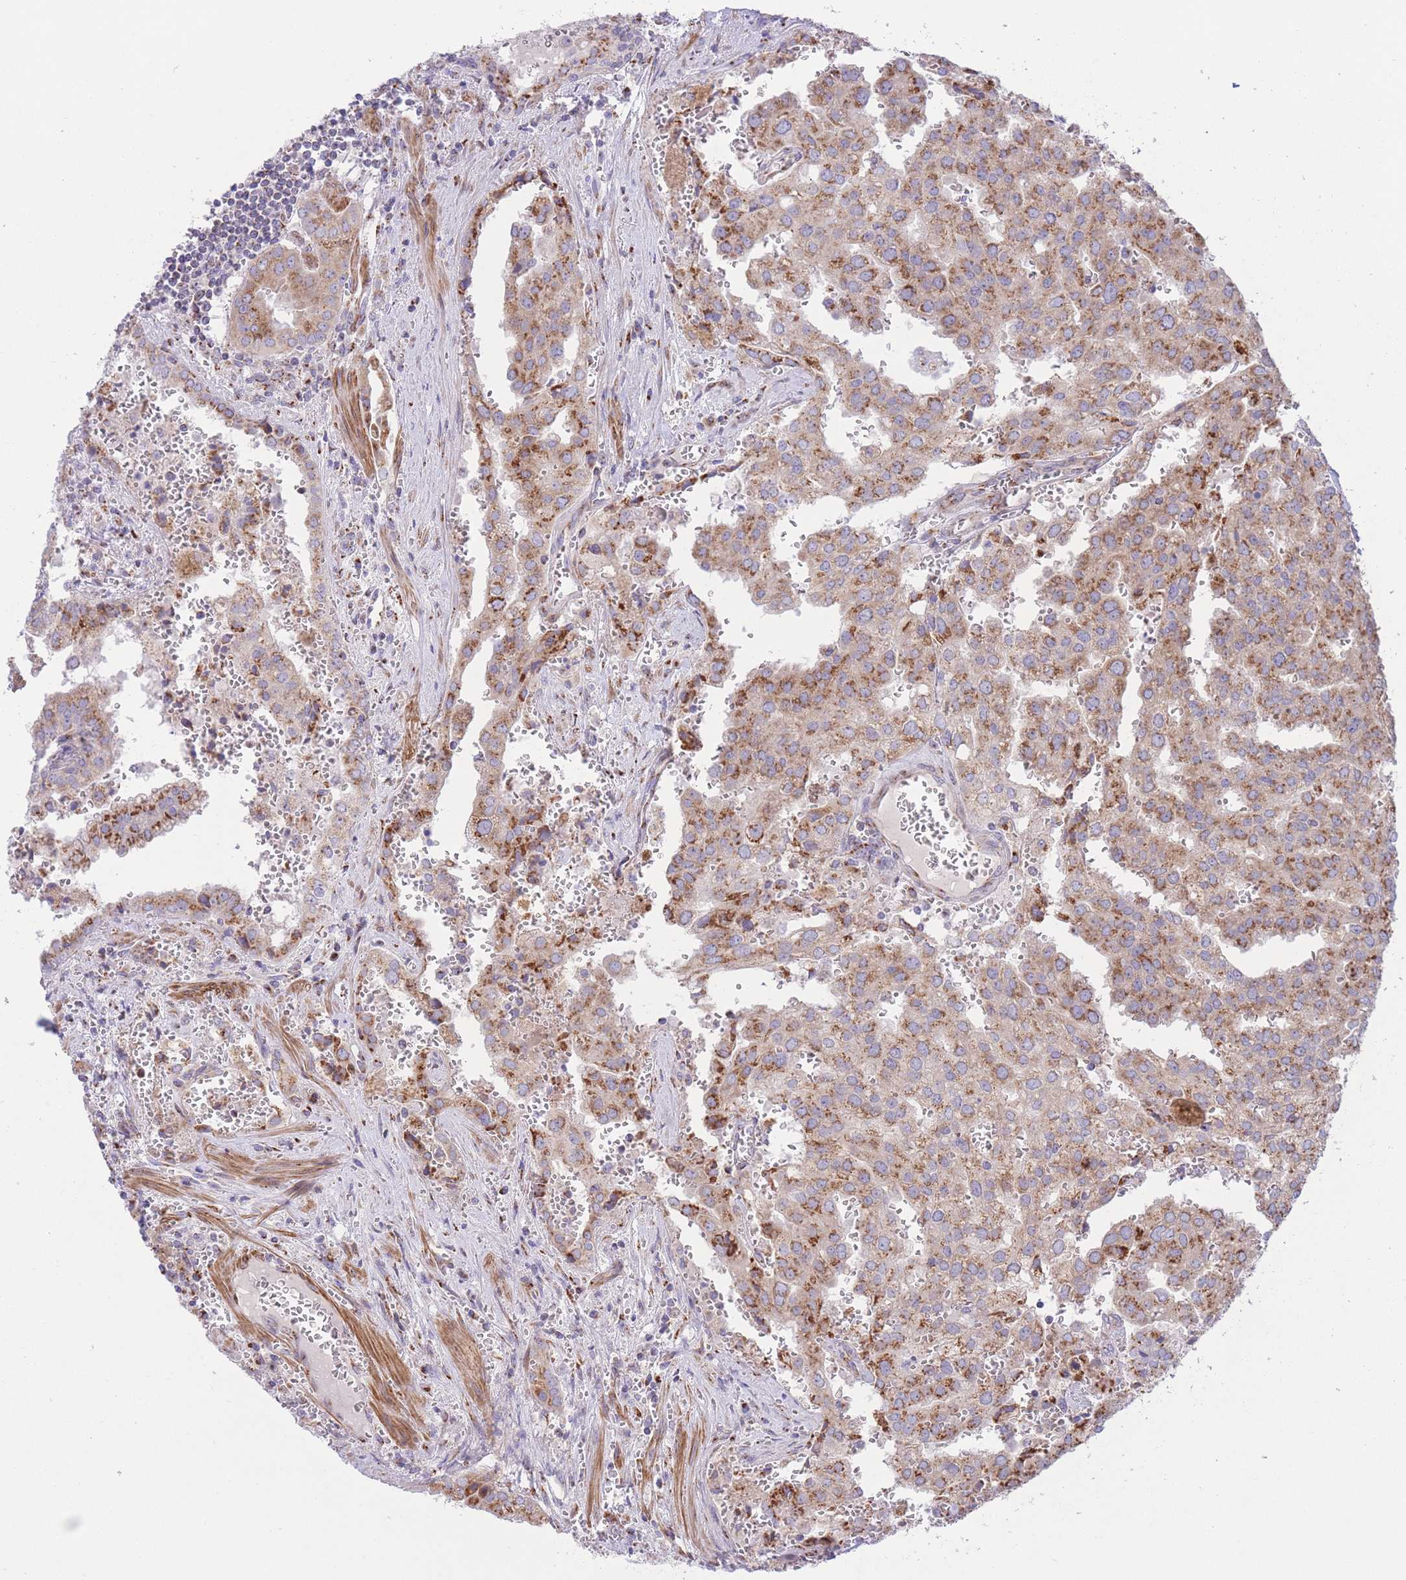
{"staining": {"intensity": "strong", "quantity": "25%-75%", "location": "cytoplasmic/membranous"}, "tissue": "prostate cancer", "cell_type": "Tumor cells", "image_type": "cancer", "snomed": [{"axis": "morphology", "description": "Adenocarcinoma, High grade"}, {"axis": "topography", "description": "Prostate"}], "caption": "This photomicrograph demonstrates IHC staining of human prostate cancer (high-grade adenocarcinoma), with high strong cytoplasmic/membranous staining in approximately 25%-75% of tumor cells.", "gene": "MPND", "patient": {"sex": "male", "age": 68}}